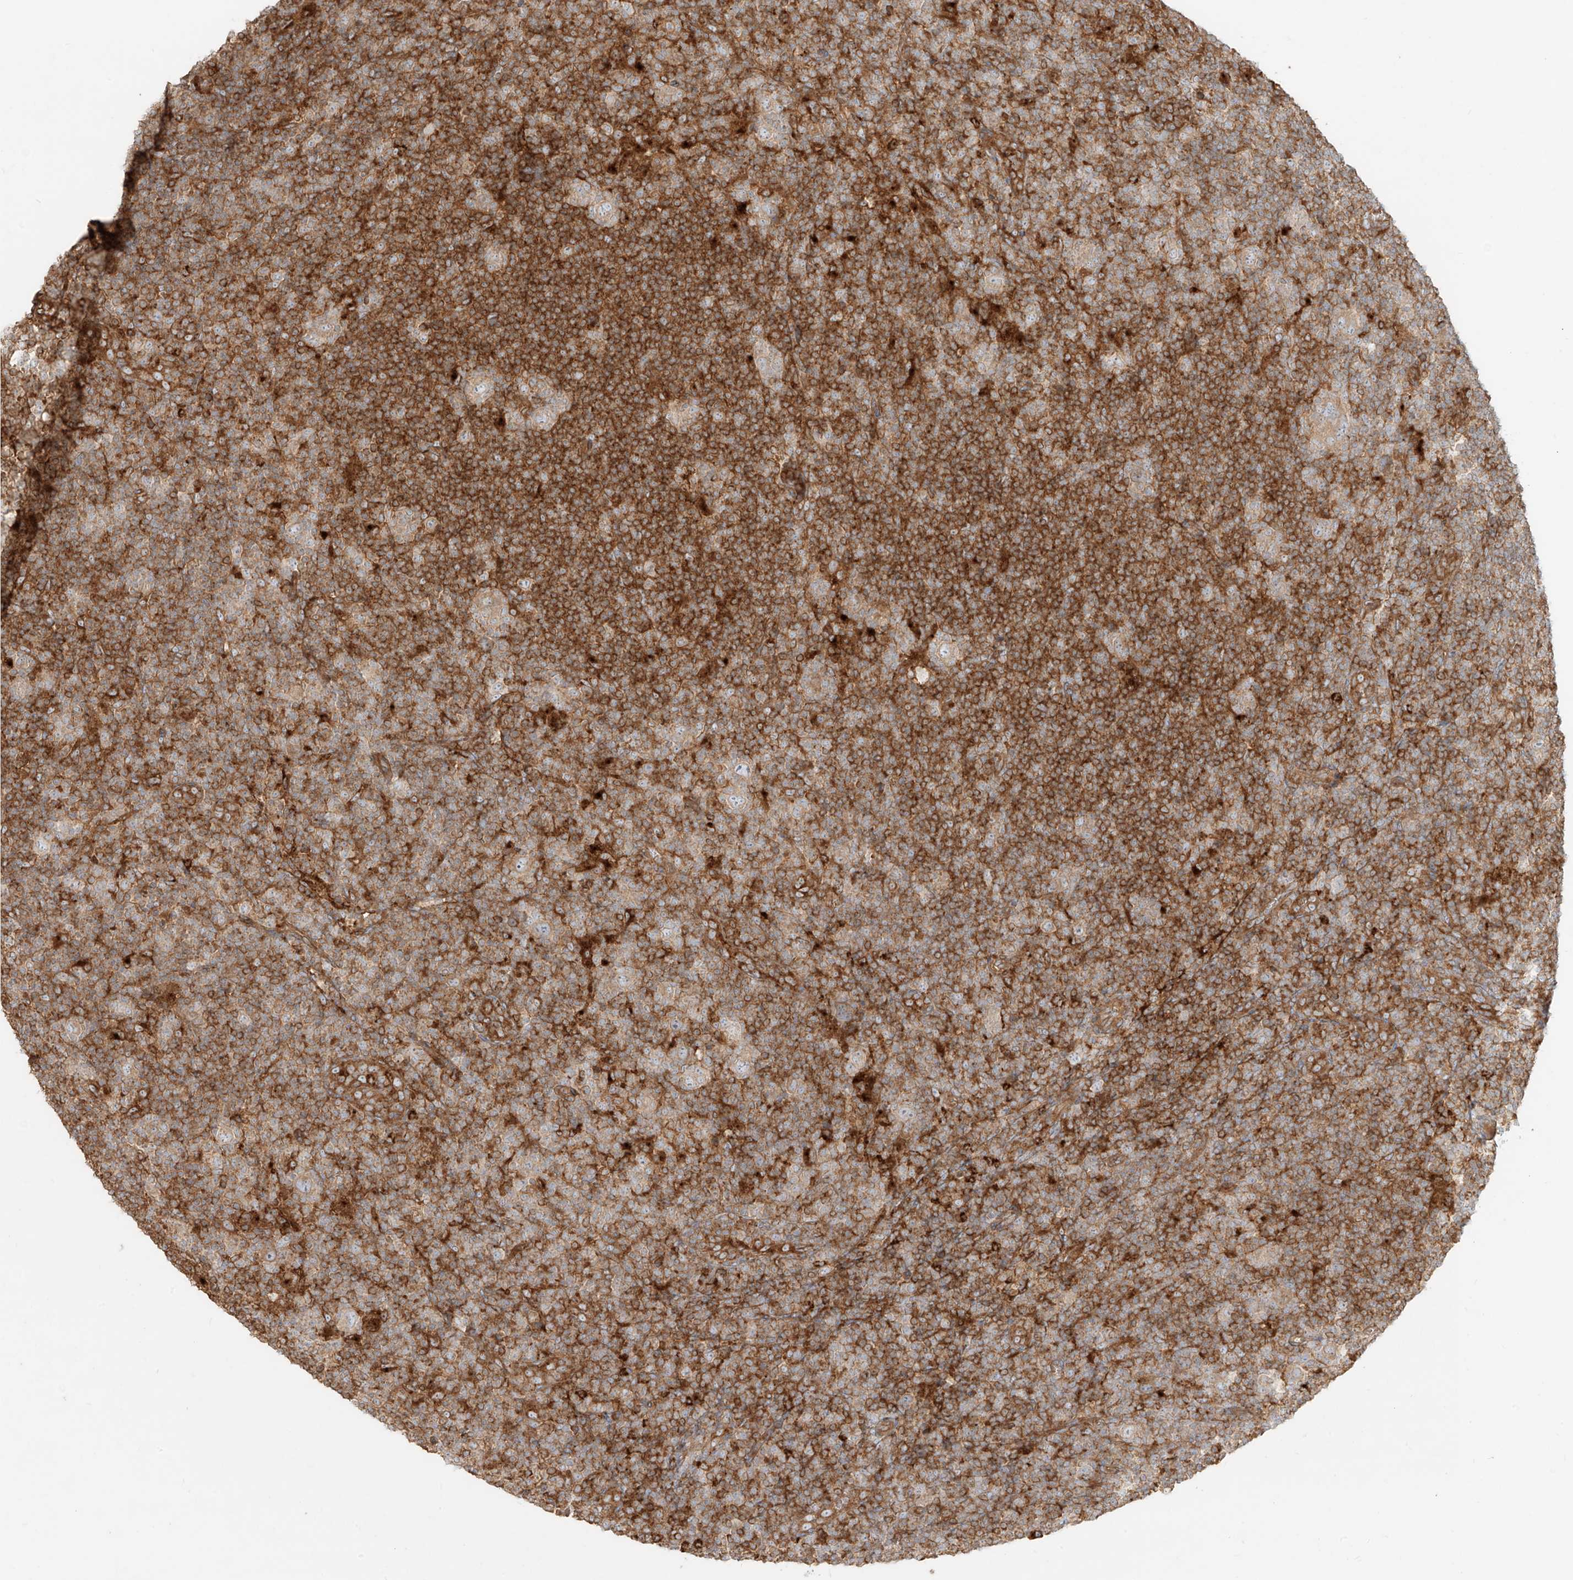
{"staining": {"intensity": "moderate", "quantity": ">75%", "location": "cytoplasmic/membranous"}, "tissue": "lymphoma", "cell_type": "Tumor cells", "image_type": "cancer", "snomed": [{"axis": "morphology", "description": "Hodgkin's disease, NOS"}, {"axis": "topography", "description": "Lymph node"}], "caption": "A medium amount of moderate cytoplasmic/membranous expression is seen in approximately >75% of tumor cells in lymphoma tissue. Nuclei are stained in blue.", "gene": "CCDC115", "patient": {"sex": "female", "age": 57}}